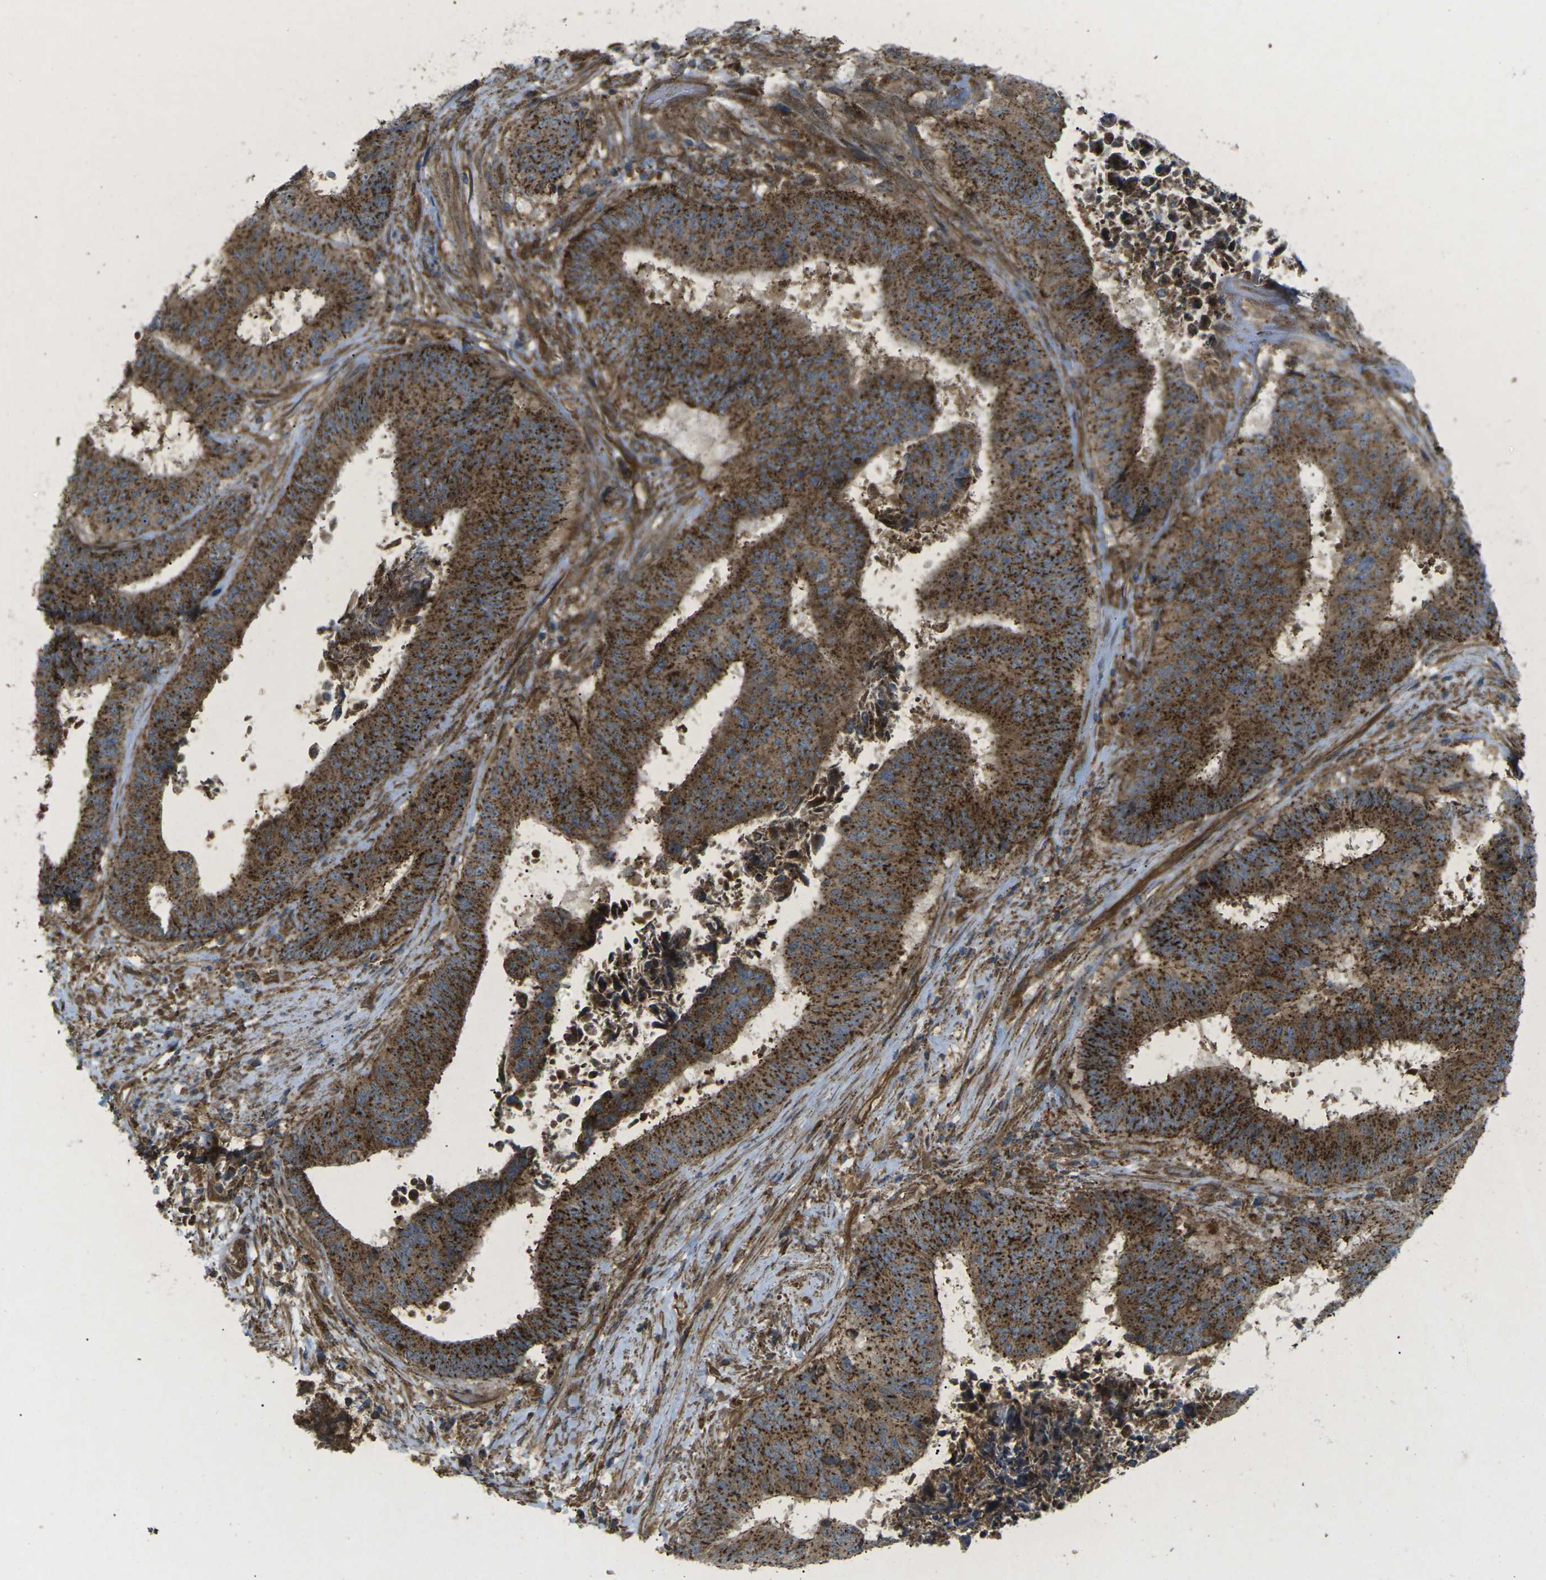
{"staining": {"intensity": "strong", "quantity": ">75%", "location": "cytoplasmic/membranous"}, "tissue": "colorectal cancer", "cell_type": "Tumor cells", "image_type": "cancer", "snomed": [{"axis": "morphology", "description": "Adenocarcinoma, NOS"}, {"axis": "topography", "description": "Rectum"}], "caption": "Approximately >75% of tumor cells in colorectal adenocarcinoma demonstrate strong cytoplasmic/membranous protein expression as visualized by brown immunohistochemical staining.", "gene": "CHMP3", "patient": {"sex": "male", "age": 72}}